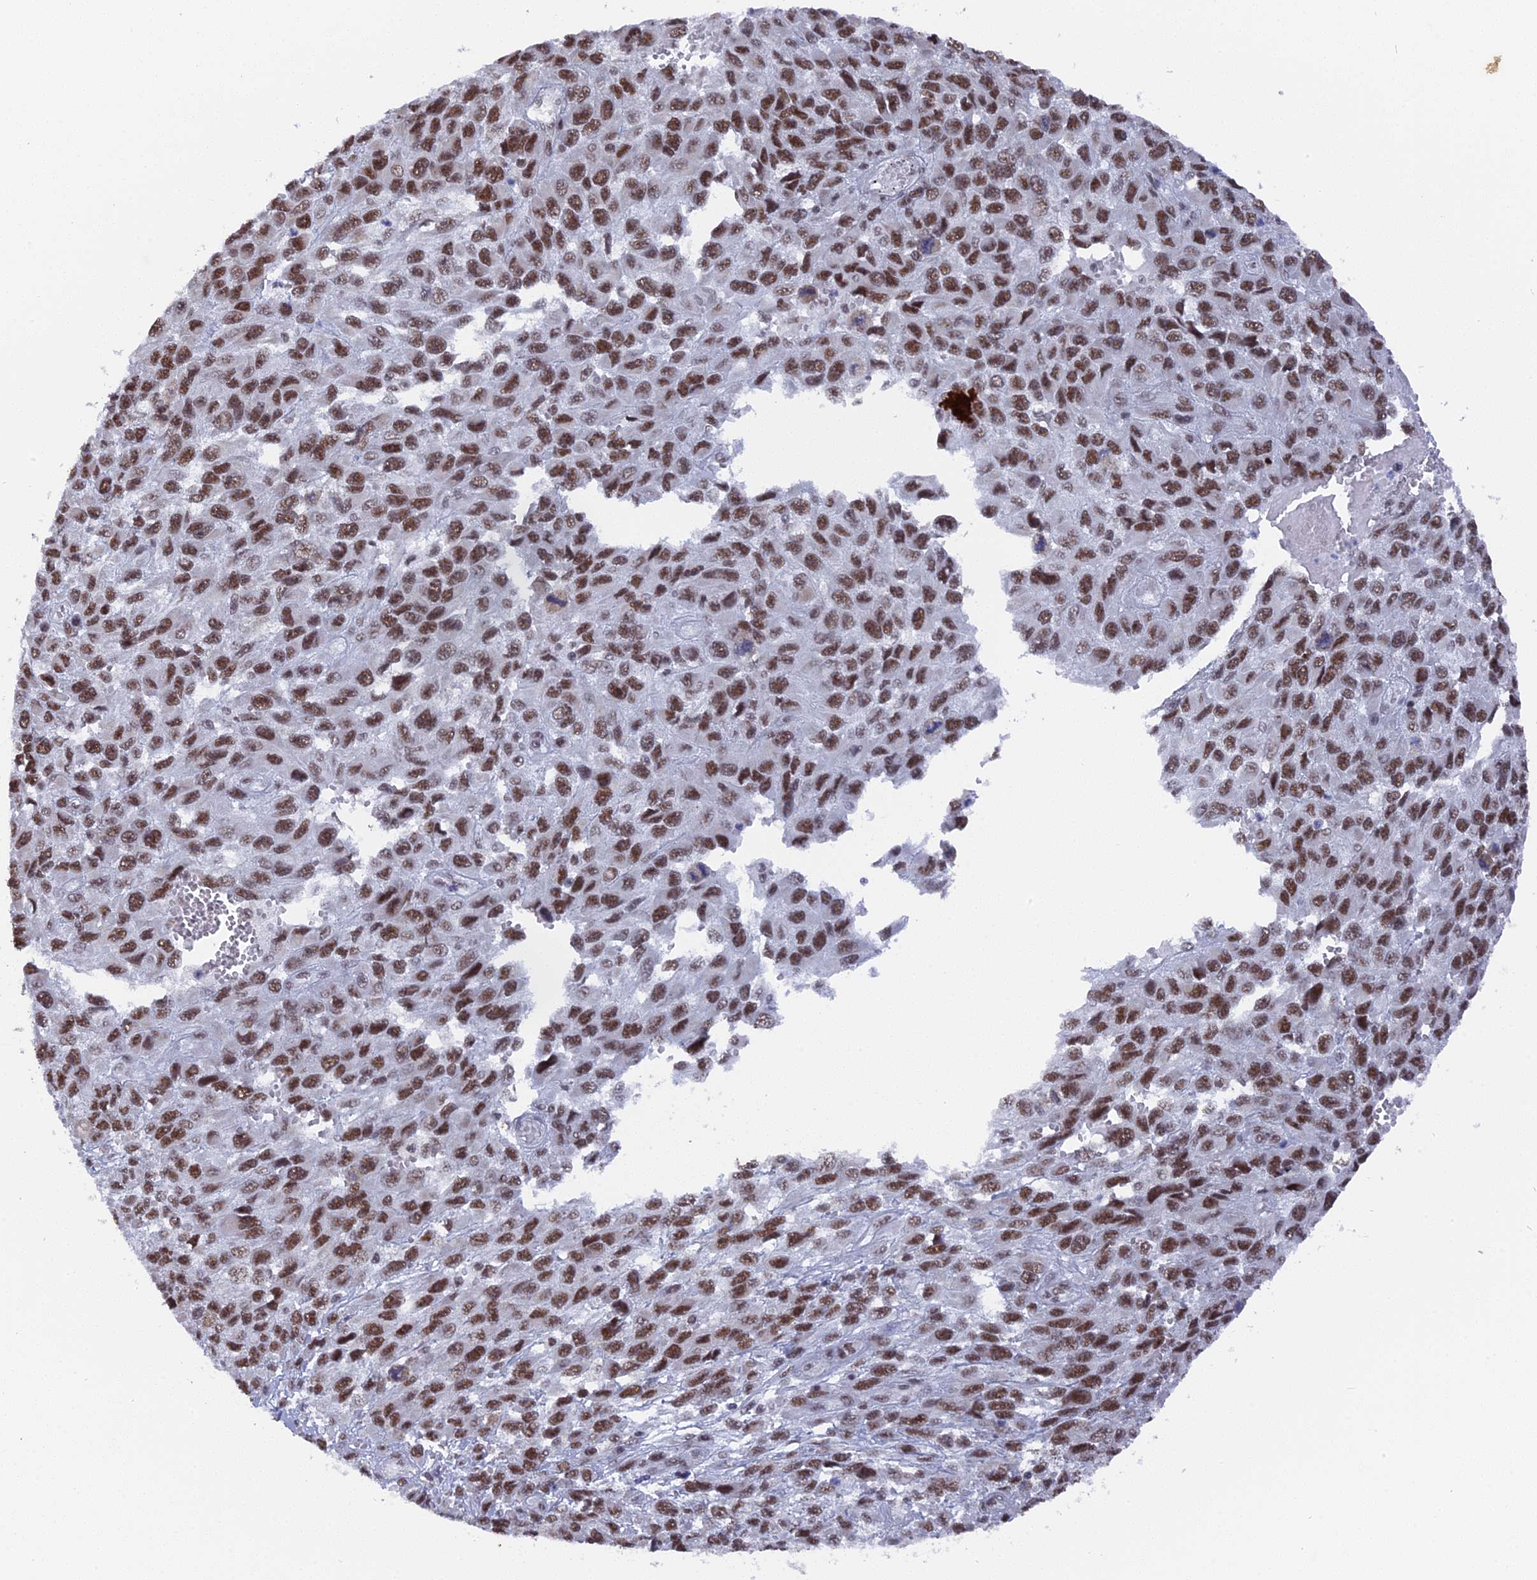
{"staining": {"intensity": "moderate", "quantity": ">75%", "location": "nuclear"}, "tissue": "melanoma", "cell_type": "Tumor cells", "image_type": "cancer", "snomed": [{"axis": "morphology", "description": "Normal tissue, NOS"}, {"axis": "morphology", "description": "Malignant melanoma, NOS"}, {"axis": "topography", "description": "Skin"}], "caption": "Immunohistochemistry (IHC) of malignant melanoma shows medium levels of moderate nuclear staining in about >75% of tumor cells.", "gene": "SF3A2", "patient": {"sex": "female", "age": 96}}